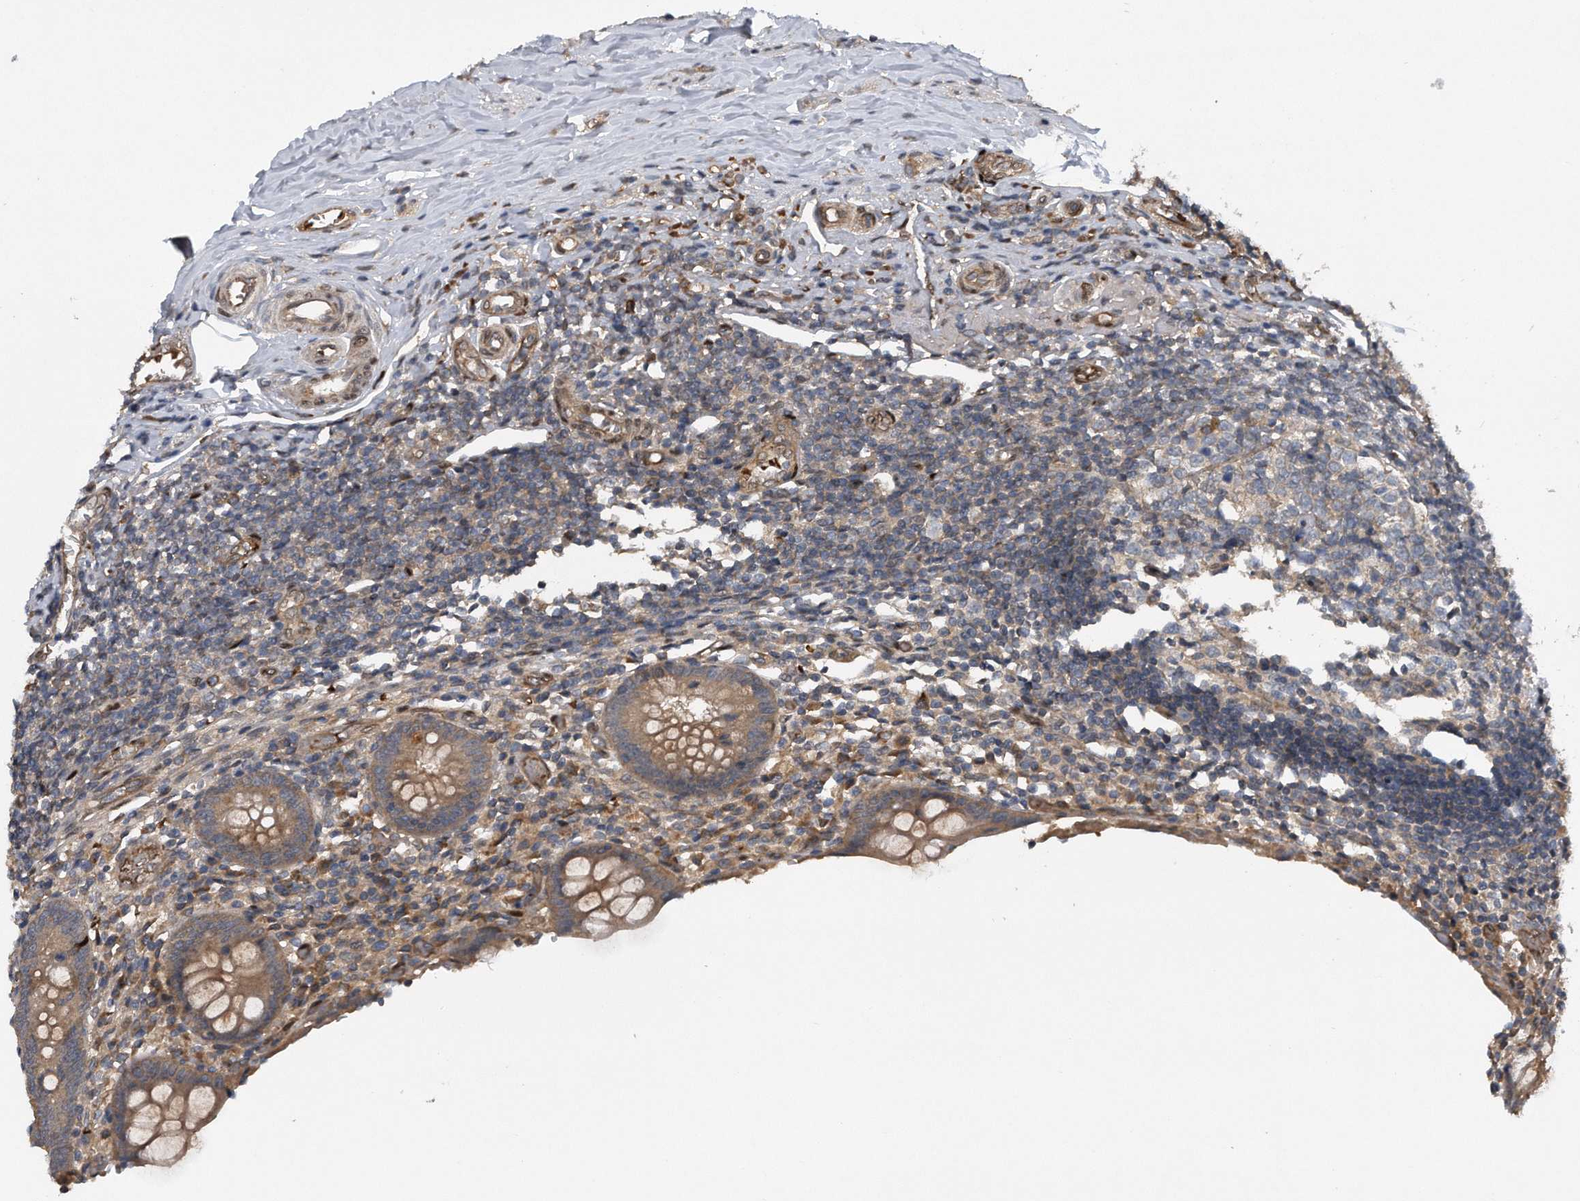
{"staining": {"intensity": "moderate", "quantity": ">75%", "location": "cytoplasmic/membranous"}, "tissue": "appendix", "cell_type": "Glandular cells", "image_type": "normal", "snomed": [{"axis": "morphology", "description": "Normal tissue, NOS"}, {"axis": "topography", "description": "Appendix"}], "caption": "This is a histology image of immunohistochemistry (IHC) staining of benign appendix, which shows moderate staining in the cytoplasmic/membranous of glandular cells.", "gene": "ZNF79", "patient": {"sex": "female", "age": 17}}